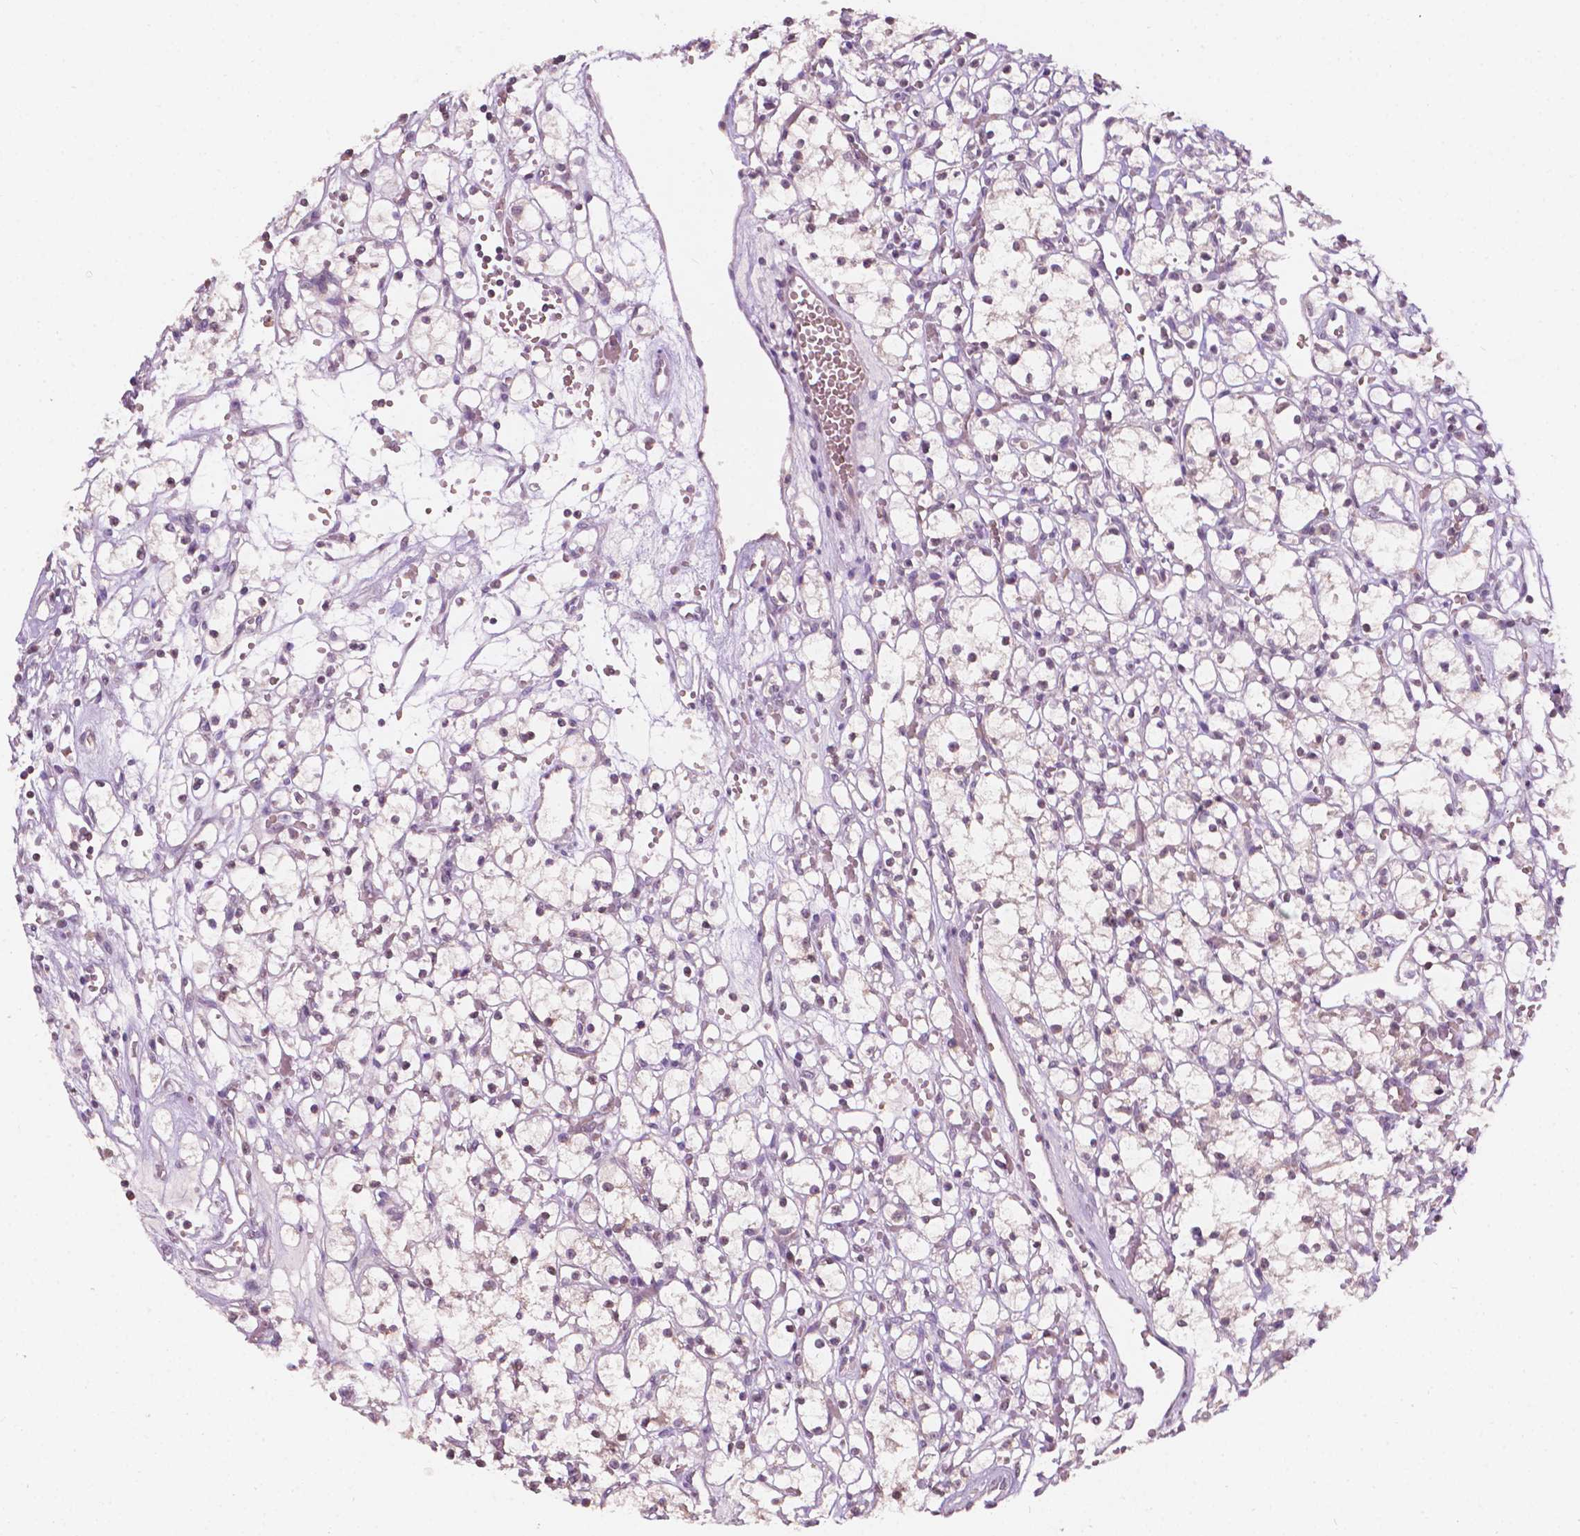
{"staining": {"intensity": "negative", "quantity": "none", "location": "none"}, "tissue": "renal cancer", "cell_type": "Tumor cells", "image_type": "cancer", "snomed": [{"axis": "morphology", "description": "Adenocarcinoma, NOS"}, {"axis": "topography", "description": "Kidney"}], "caption": "An immunohistochemistry (IHC) photomicrograph of renal cancer (adenocarcinoma) is shown. There is no staining in tumor cells of renal cancer (adenocarcinoma).", "gene": "NOS1AP", "patient": {"sex": "female", "age": 59}}